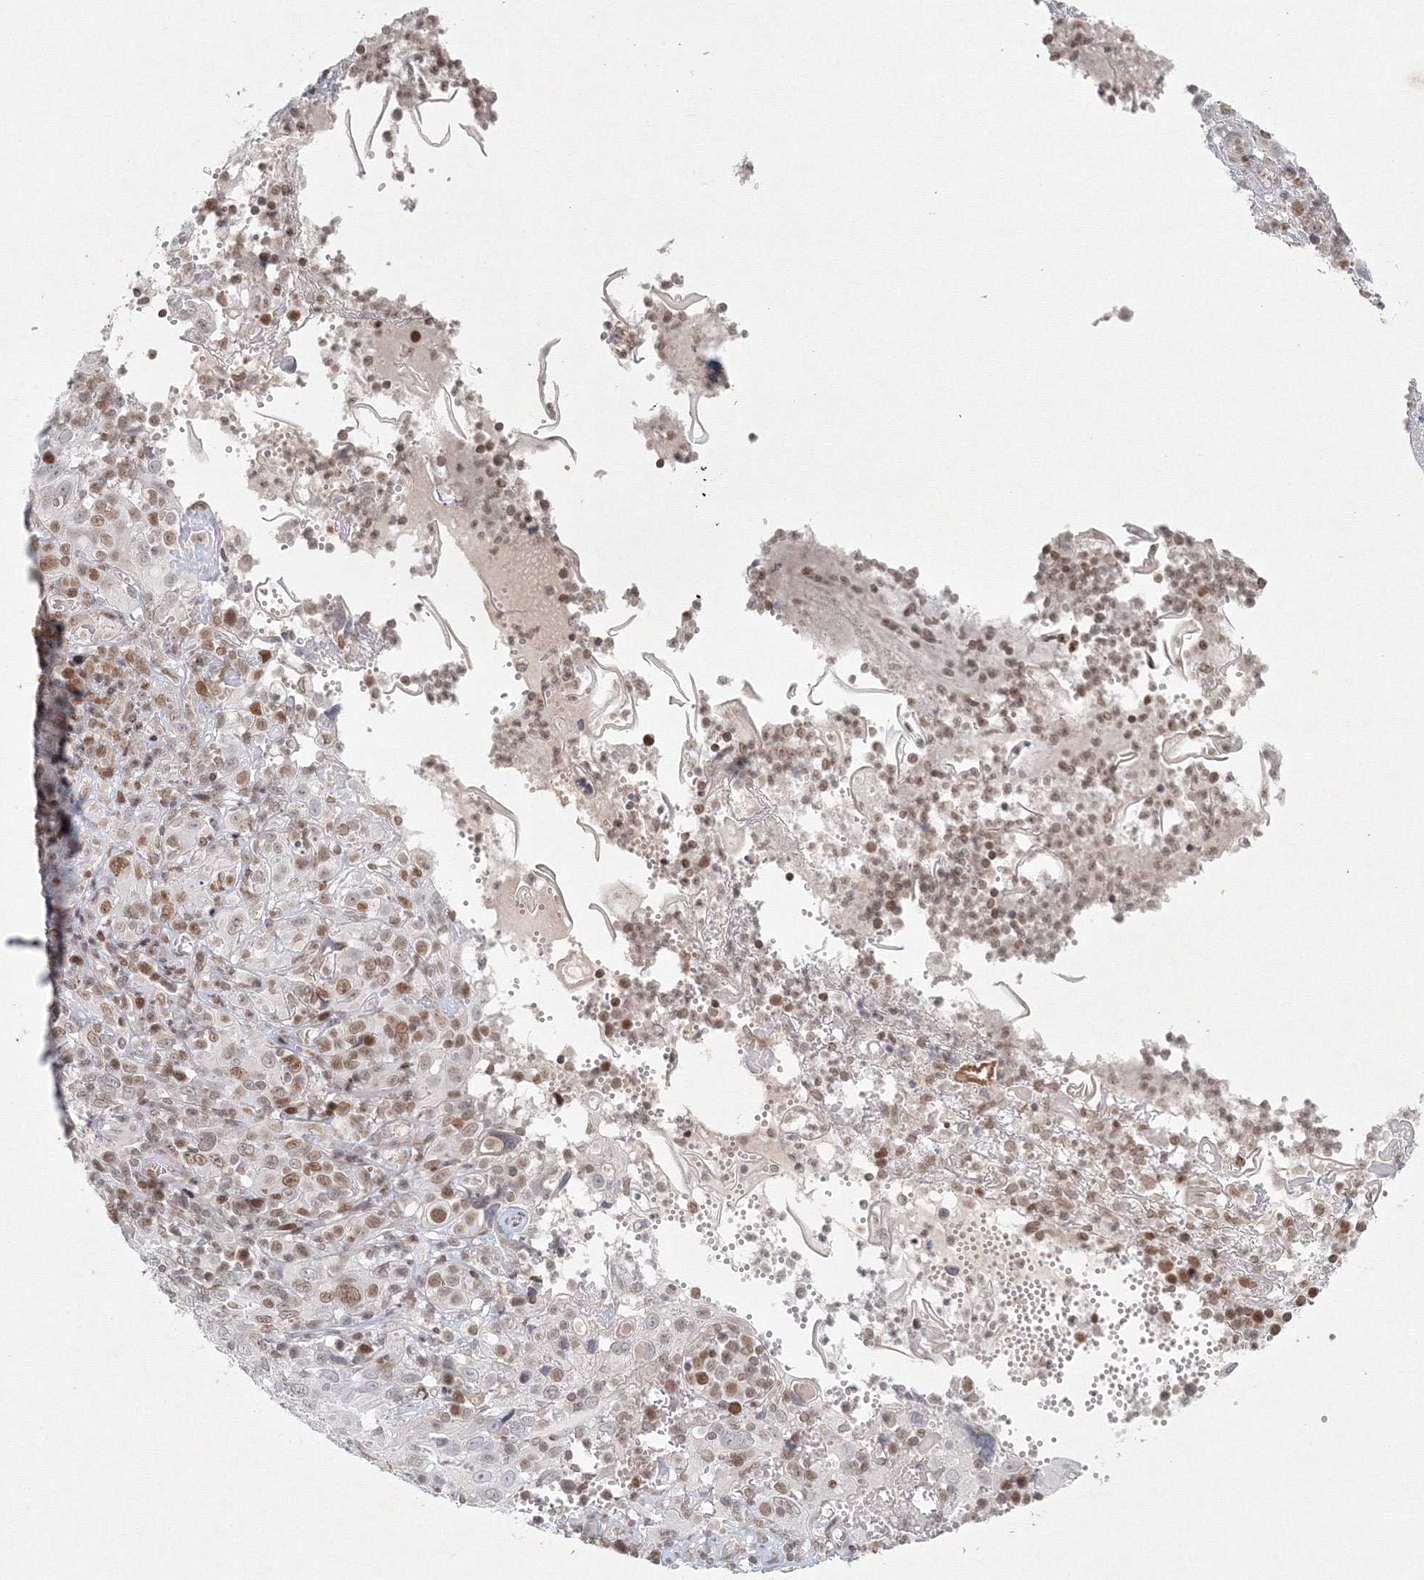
{"staining": {"intensity": "weak", "quantity": "25%-75%", "location": "nuclear"}, "tissue": "cervical cancer", "cell_type": "Tumor cells", "image_type": "cancer", "snomed": [{"axis": "morphology", "description": "Squamous cell carcinoma, NOS"}, {"axis": "topography", "description": "Cervix"}], "caption": "Cervical cancer (squamous cell carcinoma) stained for a protein (brown) shows weak nuclear positive staining in approximately 25%-75% of tumor cells.", "gene": "KIF4A", "patient": {"sex": "female", "age": 46}}